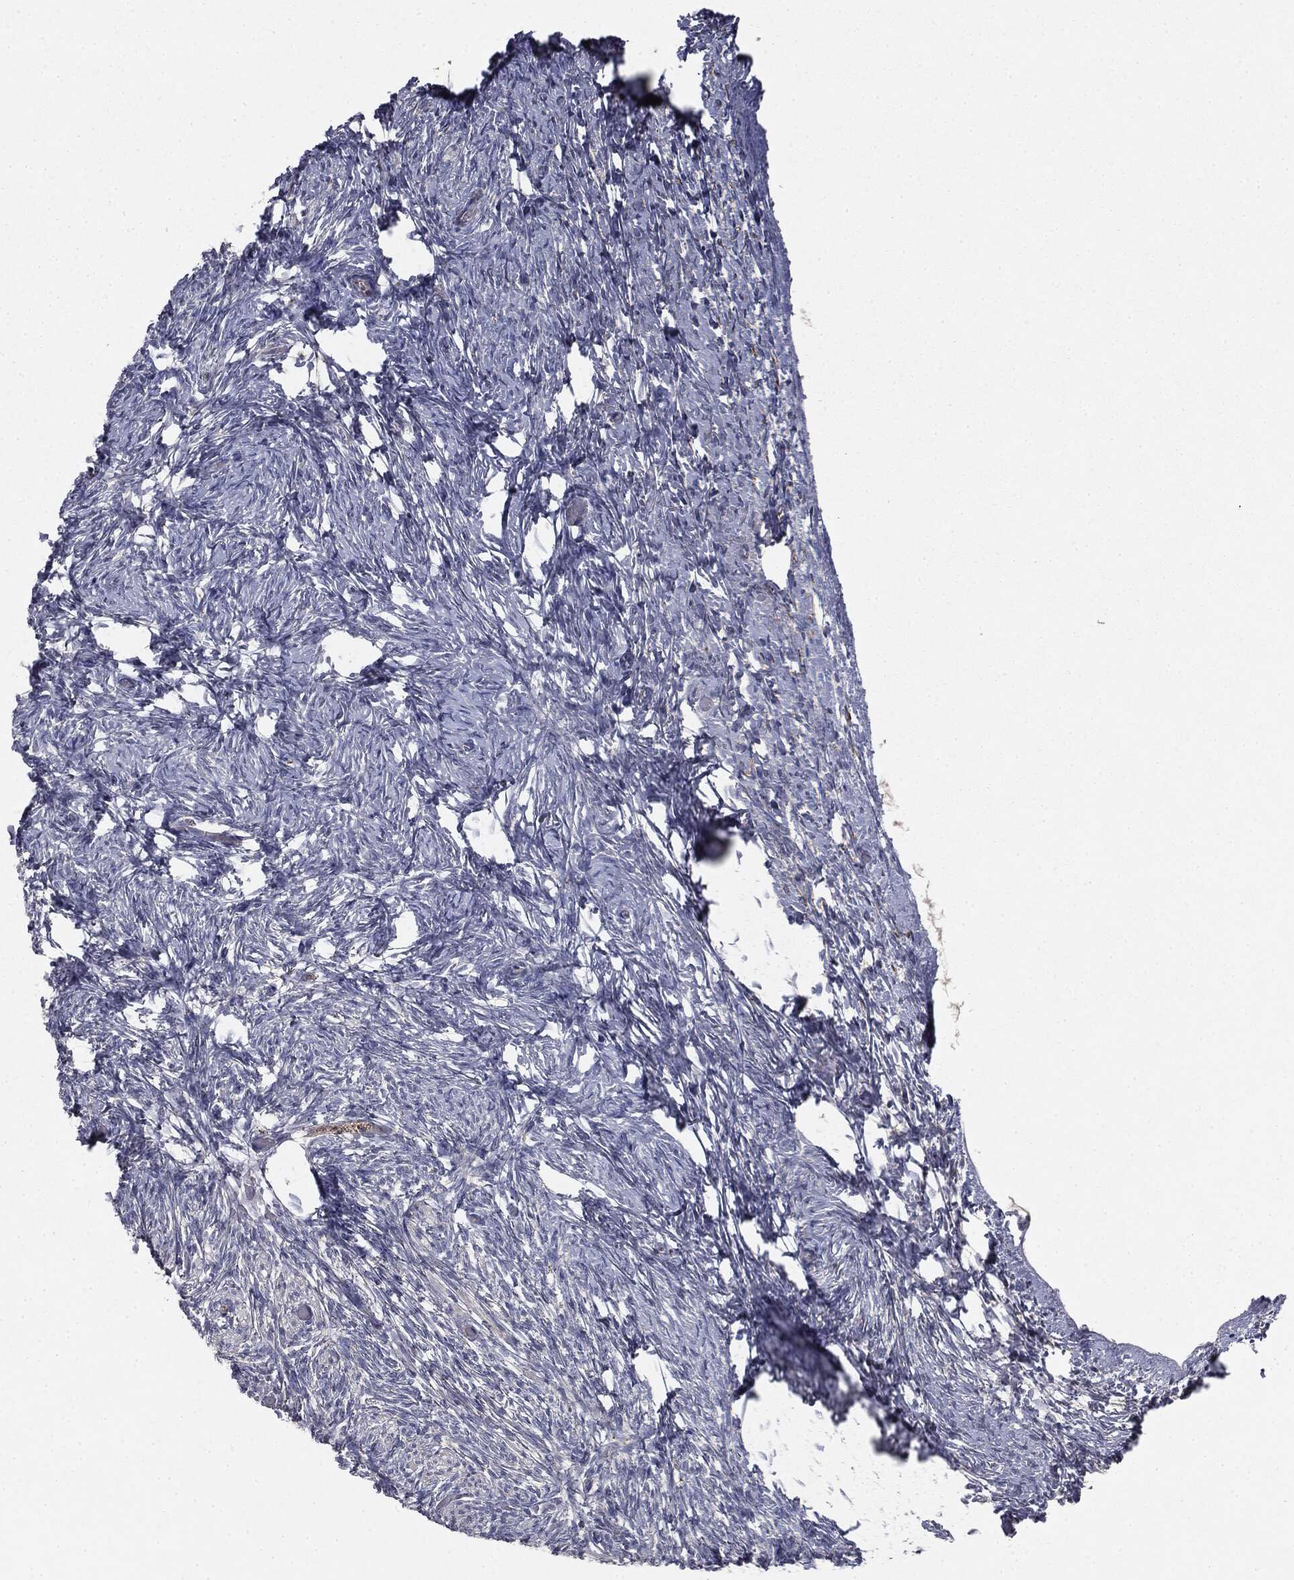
{"staining": {"intensity": "weak", "quantity": ">75%", "location": "cytoplasmic/membranous"}, "tissue": "ovary", "cell_type": "Follicle cells", "image_type": "normal", "snomed": [{"axis": "morphology", "description": "Normal tissue, NOS"}, {"axis": "topography", "description": "Ovary"}], "caption": "This is an image of IHC staining of benign ovary, which shows weak positivity in the cytoplasmic/membranous of follicle cells.", "gene": "CTSA", "patient": {"sex": "female", "age": 39}}